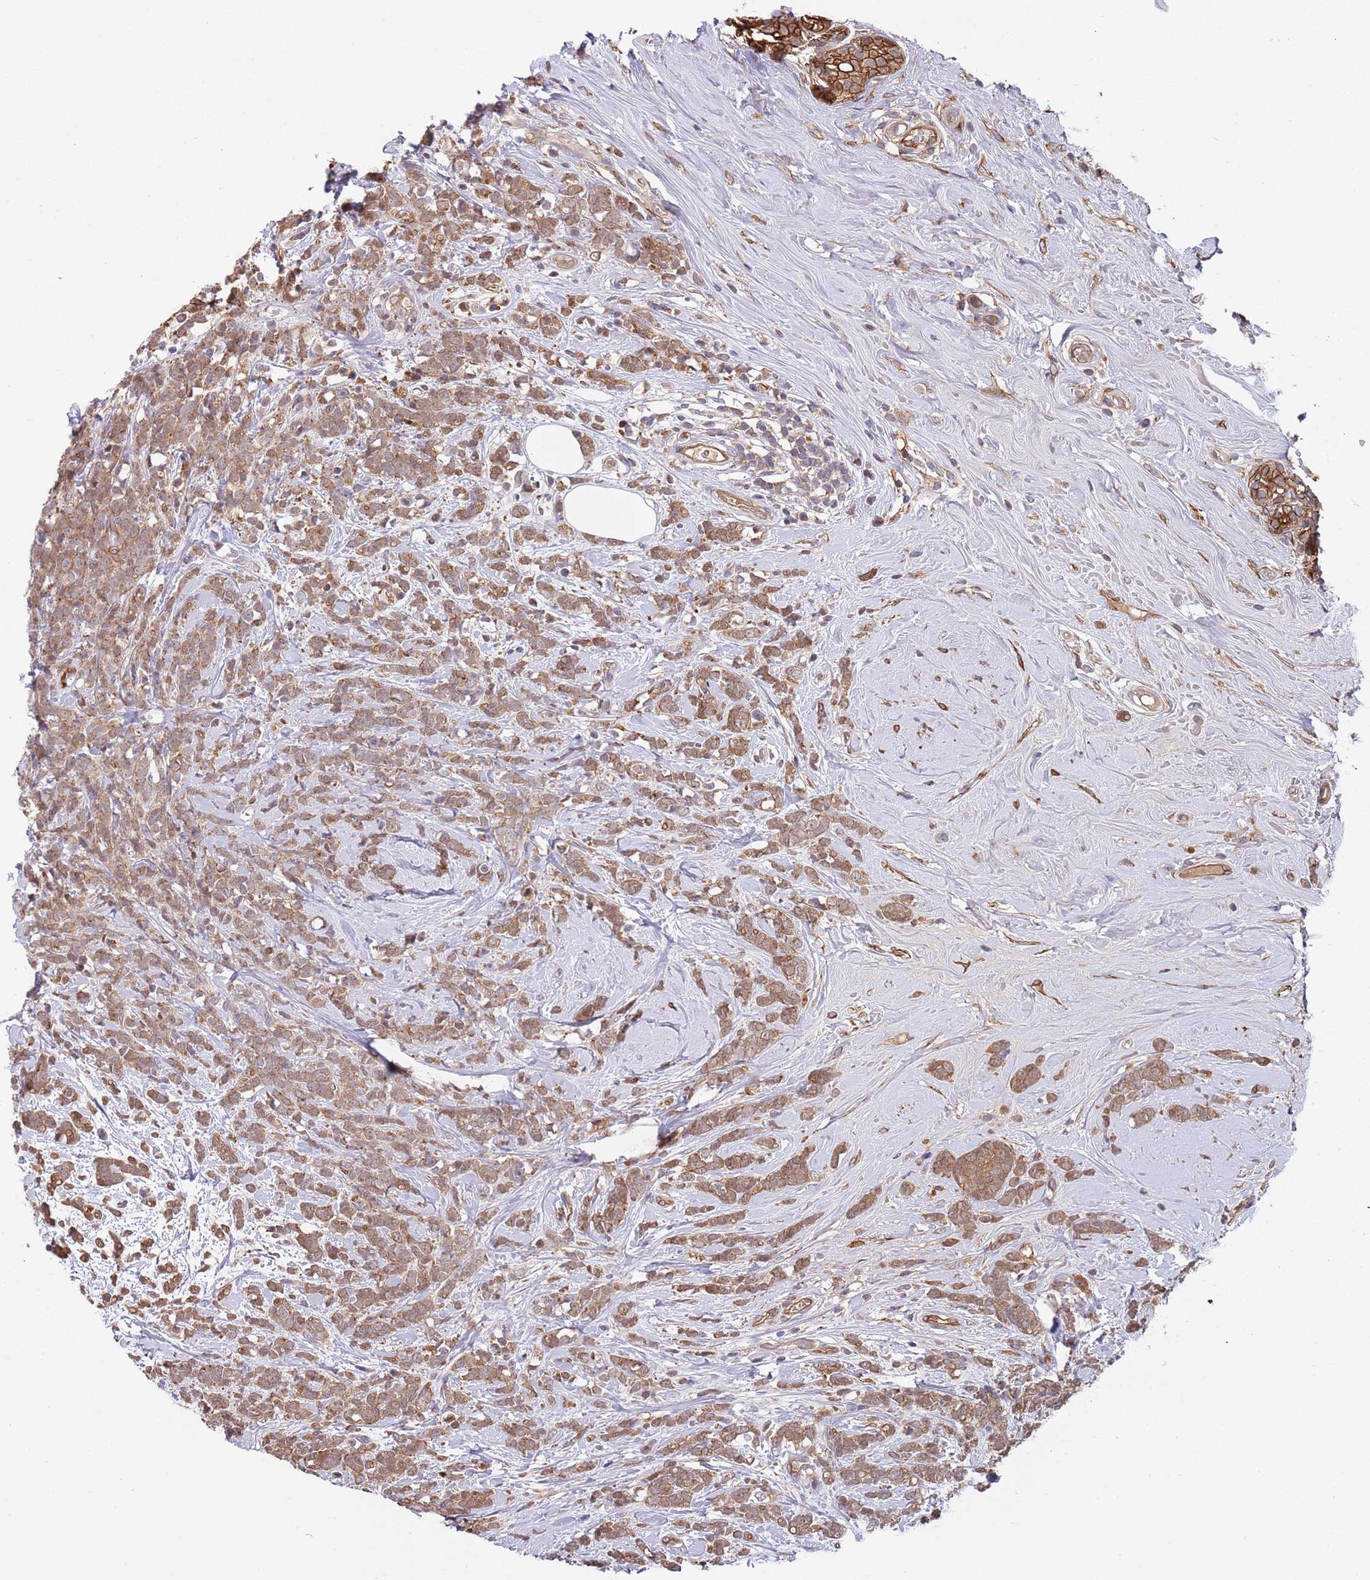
{"staining": {"intensity": "moderate", "quantity": ">75%", "location": "cytoplasmic/membranous"}, "tissue": "breast cancer", "cell_type": "Tumor cells", "image_type": "cancer", "snomed": [{"axis": "morphology", "description": "Lobular carcinoma"}, {"axis": "topography", "description": "Breast"}], "caption": "Tumor cells display medium levels of moderate cytoplasmic/membranous positivity in approximately >75% of cells in breast lobular carcinoma.", "gene": "GSDMD", "patient": {"sex": "female", "age": 58}}